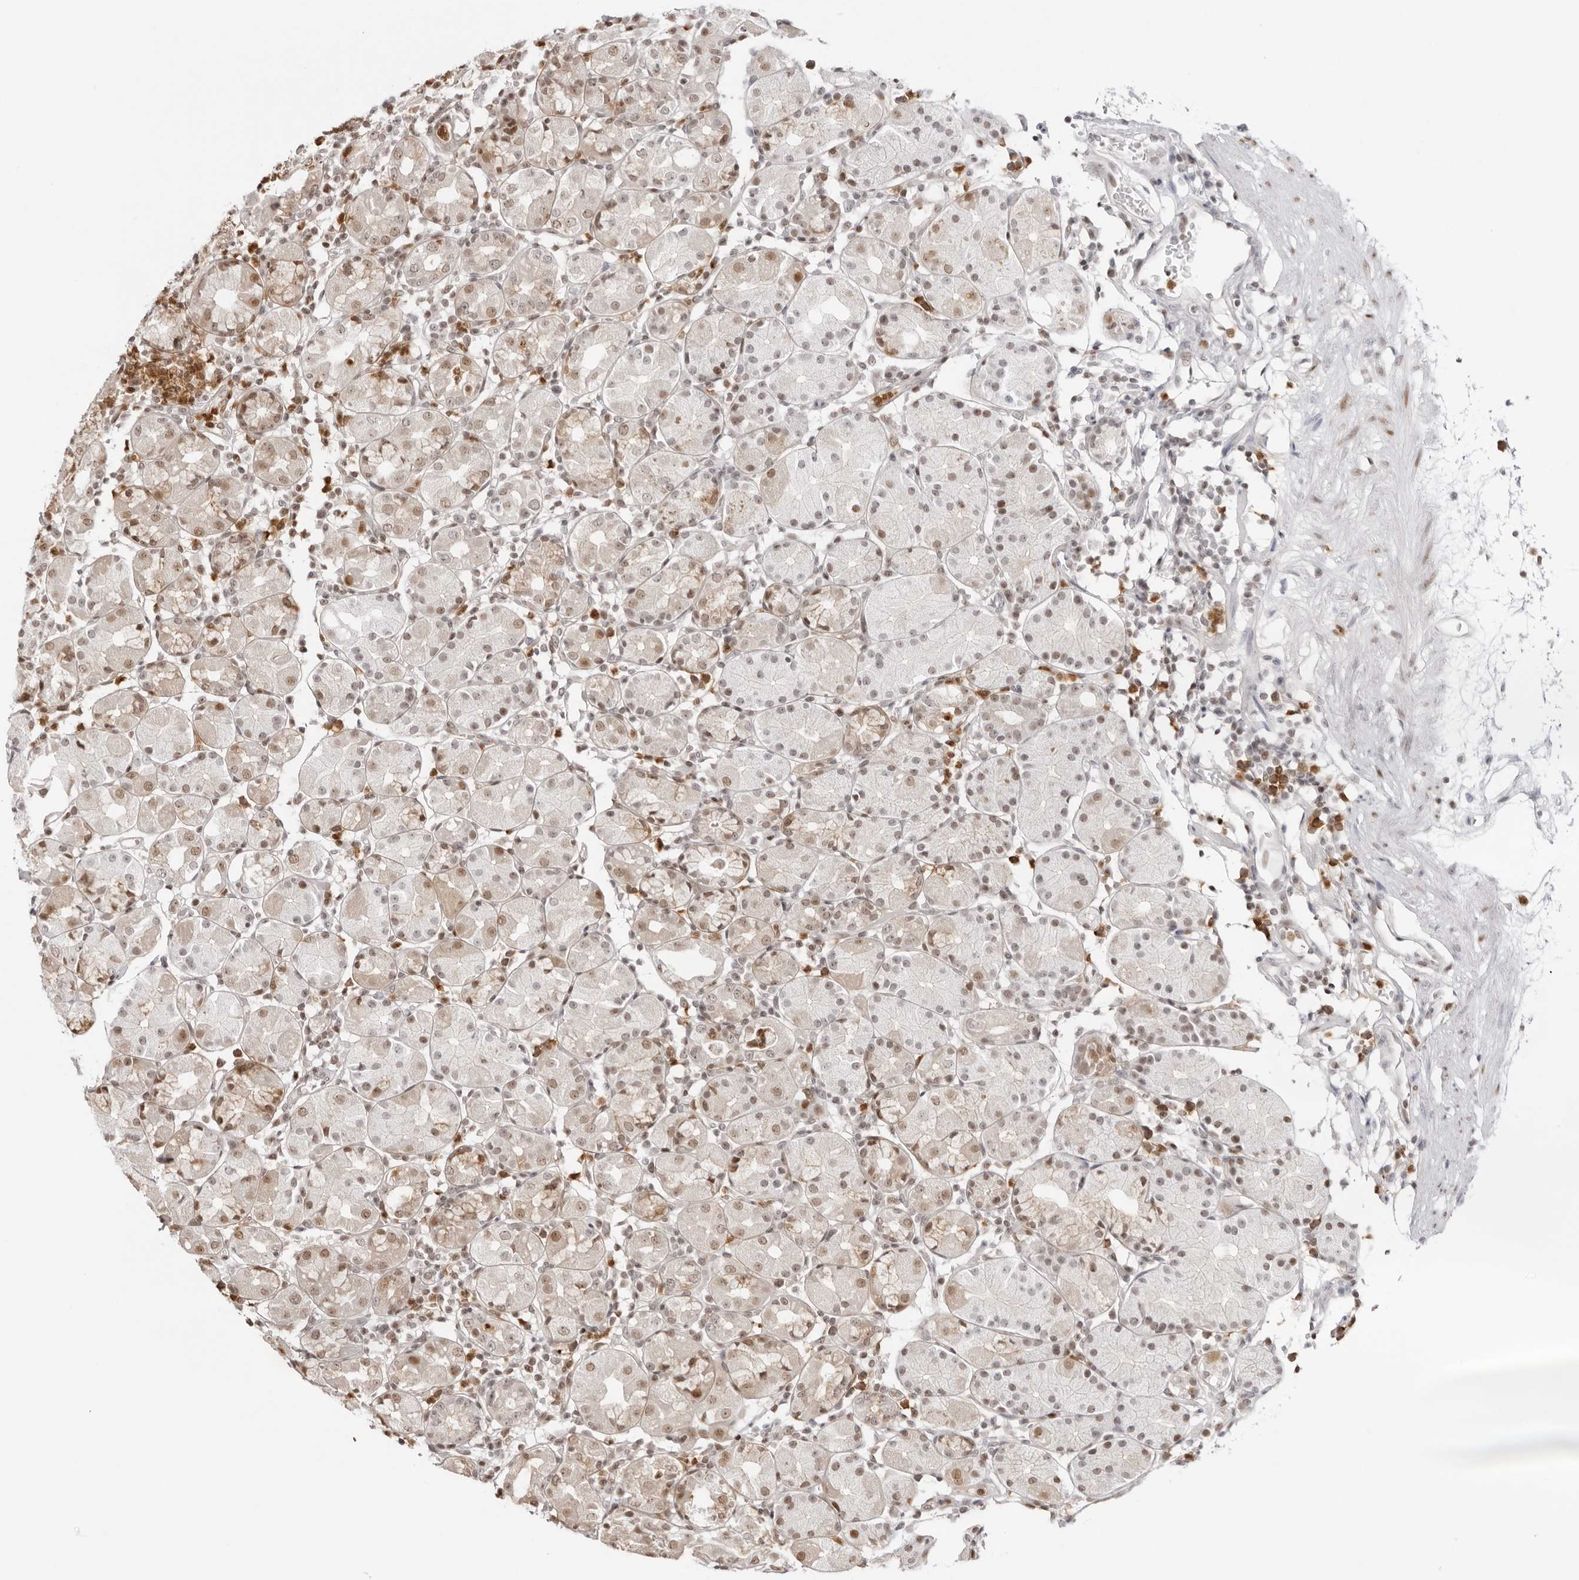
{"staining": {"intensity": "weak", "quantity": "25%-75%", "location": "nuclear"}, "tissue": "stomach", "cell_type": "Glandular cells", "image_type": "normal", "snomed": [{"axis": "morphology", "description": "Normal tissue, NOS"}, {"axis": "topography", "description": "Stomach"}, {"axis": "topography", "description": "Stomach, lower"}], "caption": "Benign stomach reveals weak nuclear positivity in about 25%-75% of glandular cells.", "gene": "RNF146", "patient": {"sex": "female", "age": 75}}